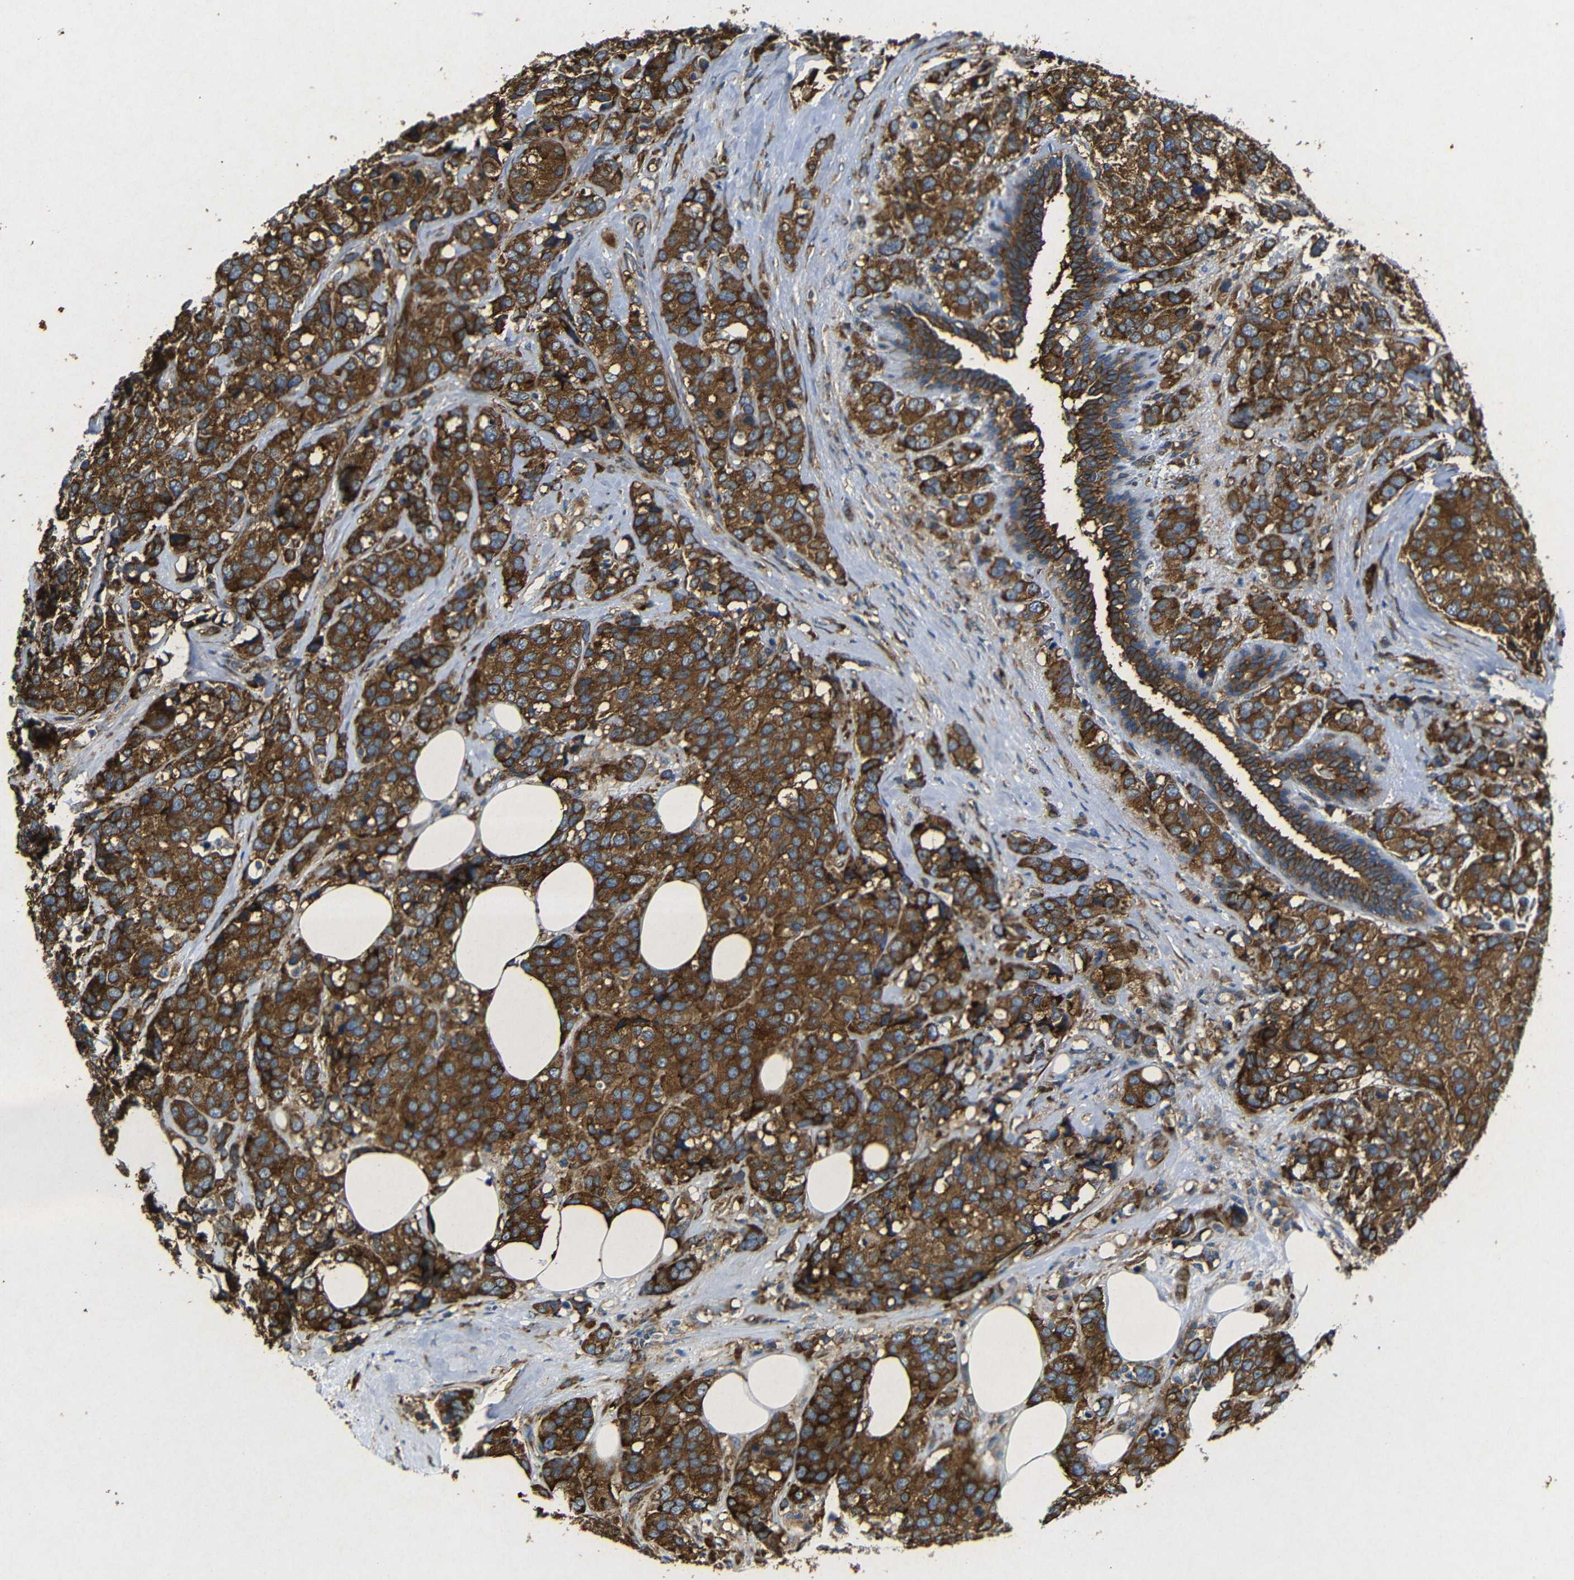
{"staining": {"intensity": "strong", "quantity": ">75%", "location": "cytoplasmic/membranous"}, "tissue": "breast cancer", "cell_type": "Tumor cells", "image_type": "cancer", "snomed": [{"axis": "morphology", "description": "Lobular carcinoma"}, {"axis": "topography", "description": "Breast"}], "caption": "Breast lobular carcinoma was stained to show a protein in brown. There is high levels of strong cytoplasmic/membranous staining in approximately >75% of tumor cells.", "gene": "BTF3", "patient": {"sex": "female", "age": 59}}